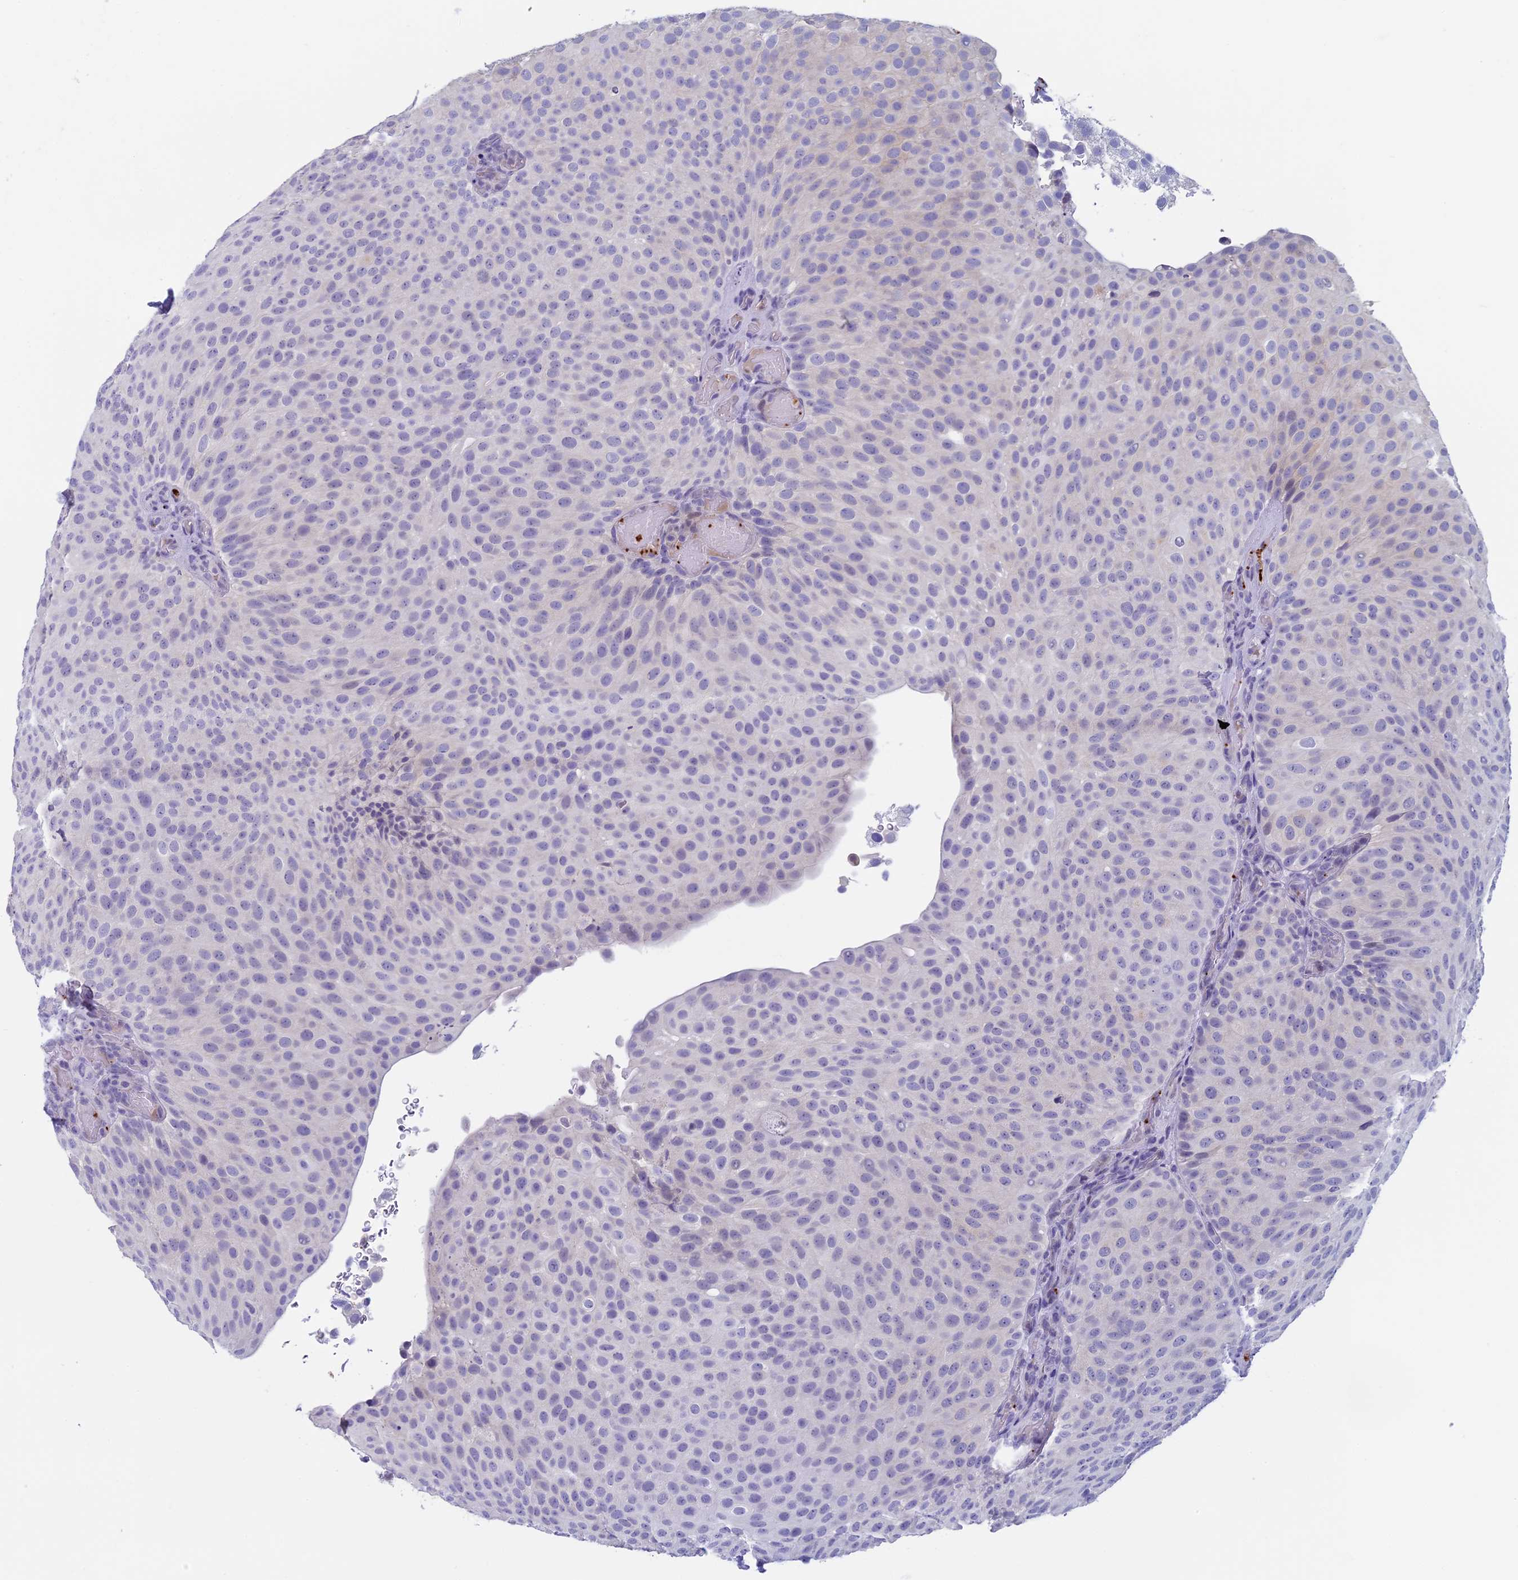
{"staining": {"intensity": "negative", "quantity": "none", "location": "none"}, "tissue": "urothelial cancer", "cell_type": "Tumor cells", "image_type": "cancer", "snomed": [{"axis": "morphology", "description": "Urothelial carcinoma, Low grade"}, {"axis": "topography", "description": "Urinary bladder"}], "caption": "Immunohistochemical staining of human urothelial cancer exhibits no significant expression in tumor cells. (DAB (3,3'-diaminobenzidine) IHC with hematoxylin counter stain).", "gene": "AIFM2", "patient": {"sex": "male", "age": 78}}